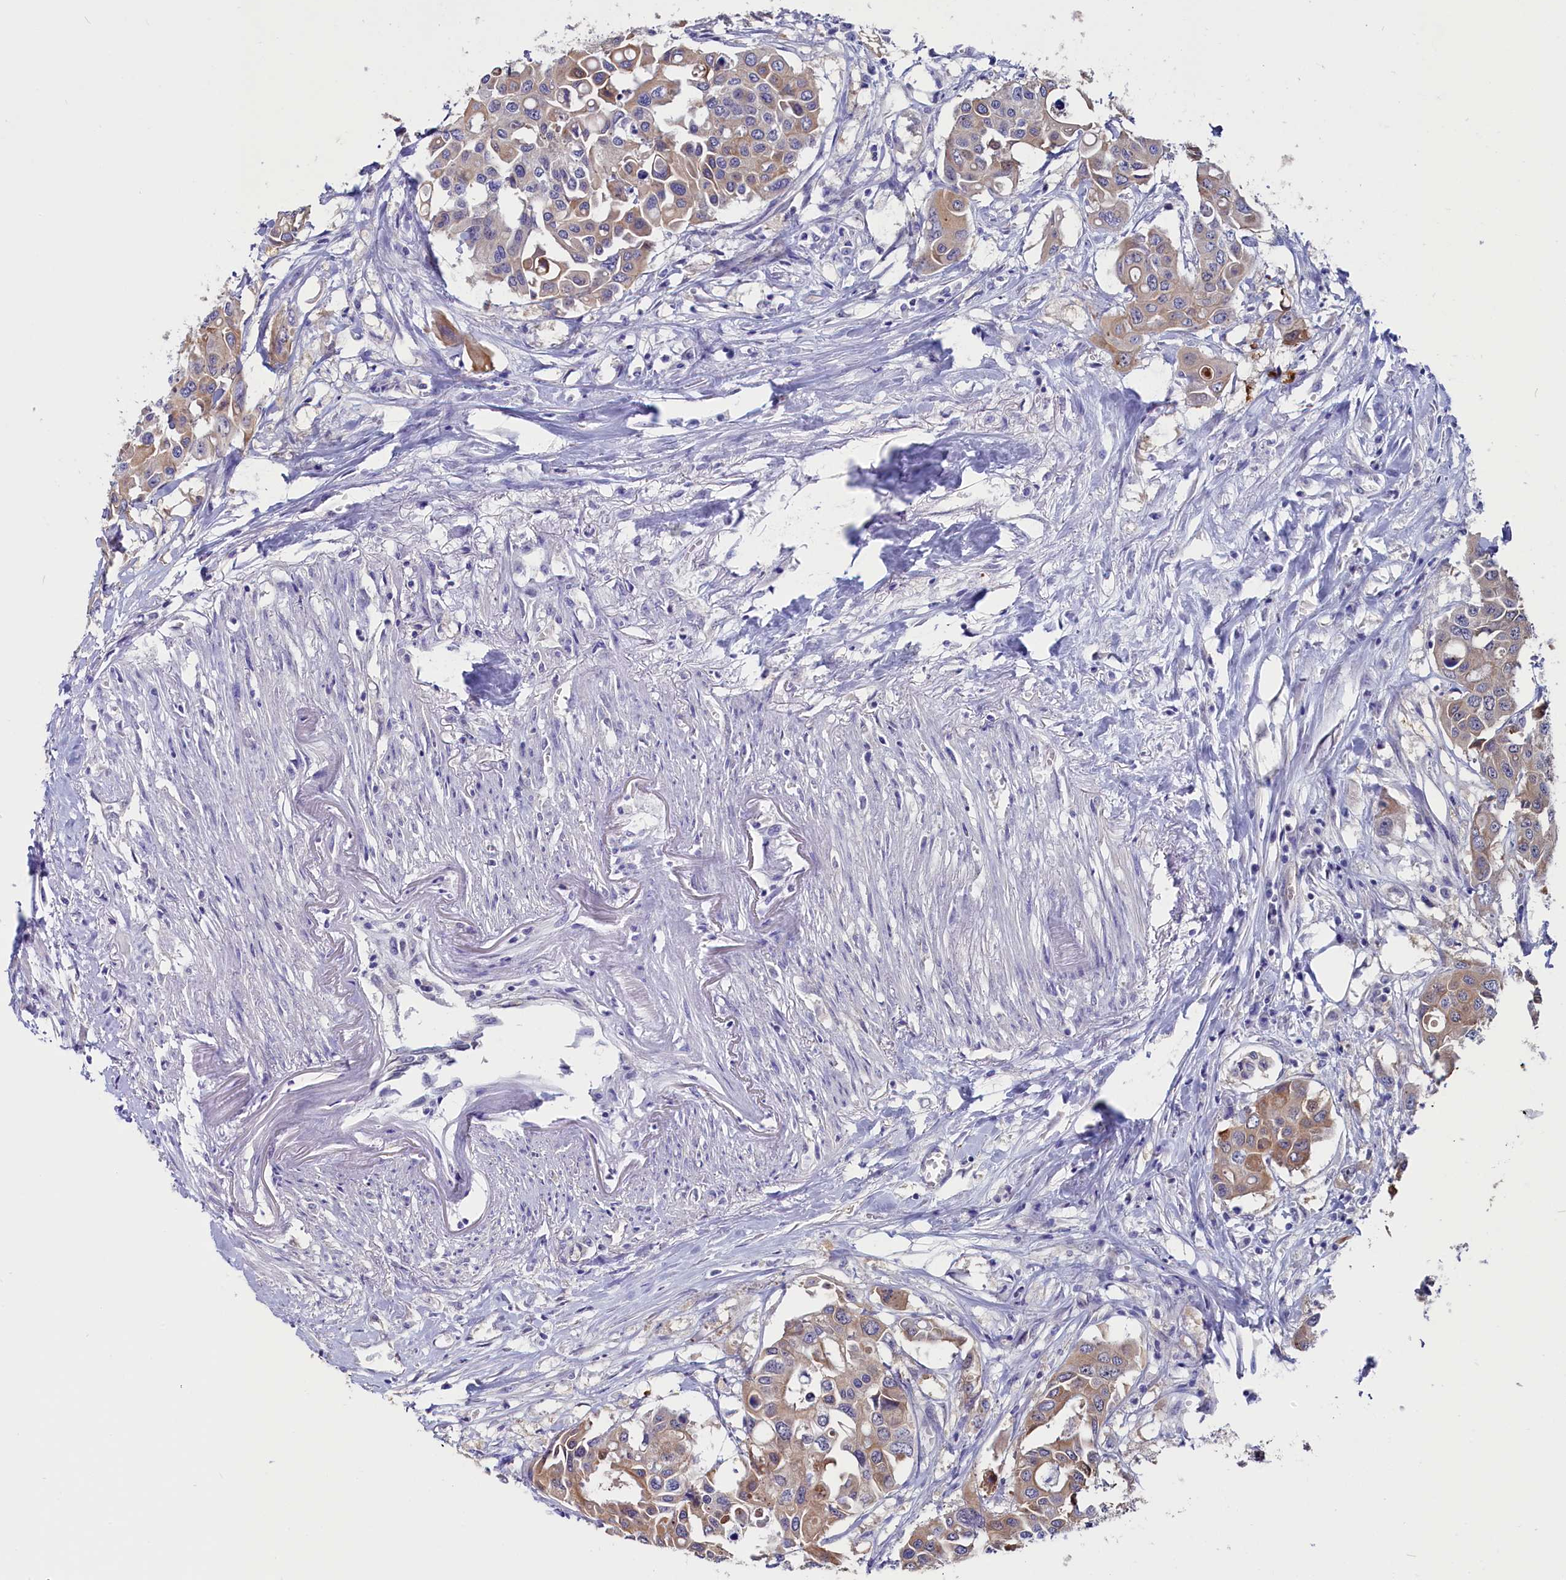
{"staining": {"intensity": "moderate", "quantity": "25%-75%", "location": "cytoplasmic/membranous"}, "tissue": "colorectal cancer", "cell_type": "Tumor cells", "image_type": "cancer", "snomed": [{"axis": "morphology", "description": "Adenocarcinoma, NOS"}, {"axis": "topography", "description": "Colon"}], "caption": "Protein expression analysis of human adenocarcinoma (colorectal) reveals moderate cytoplasmic/membranous staining in approximately 25%-75% of tumor cells.", "gene": "CIAPIN1", "patient": {"sex": "male", "age": 77}}